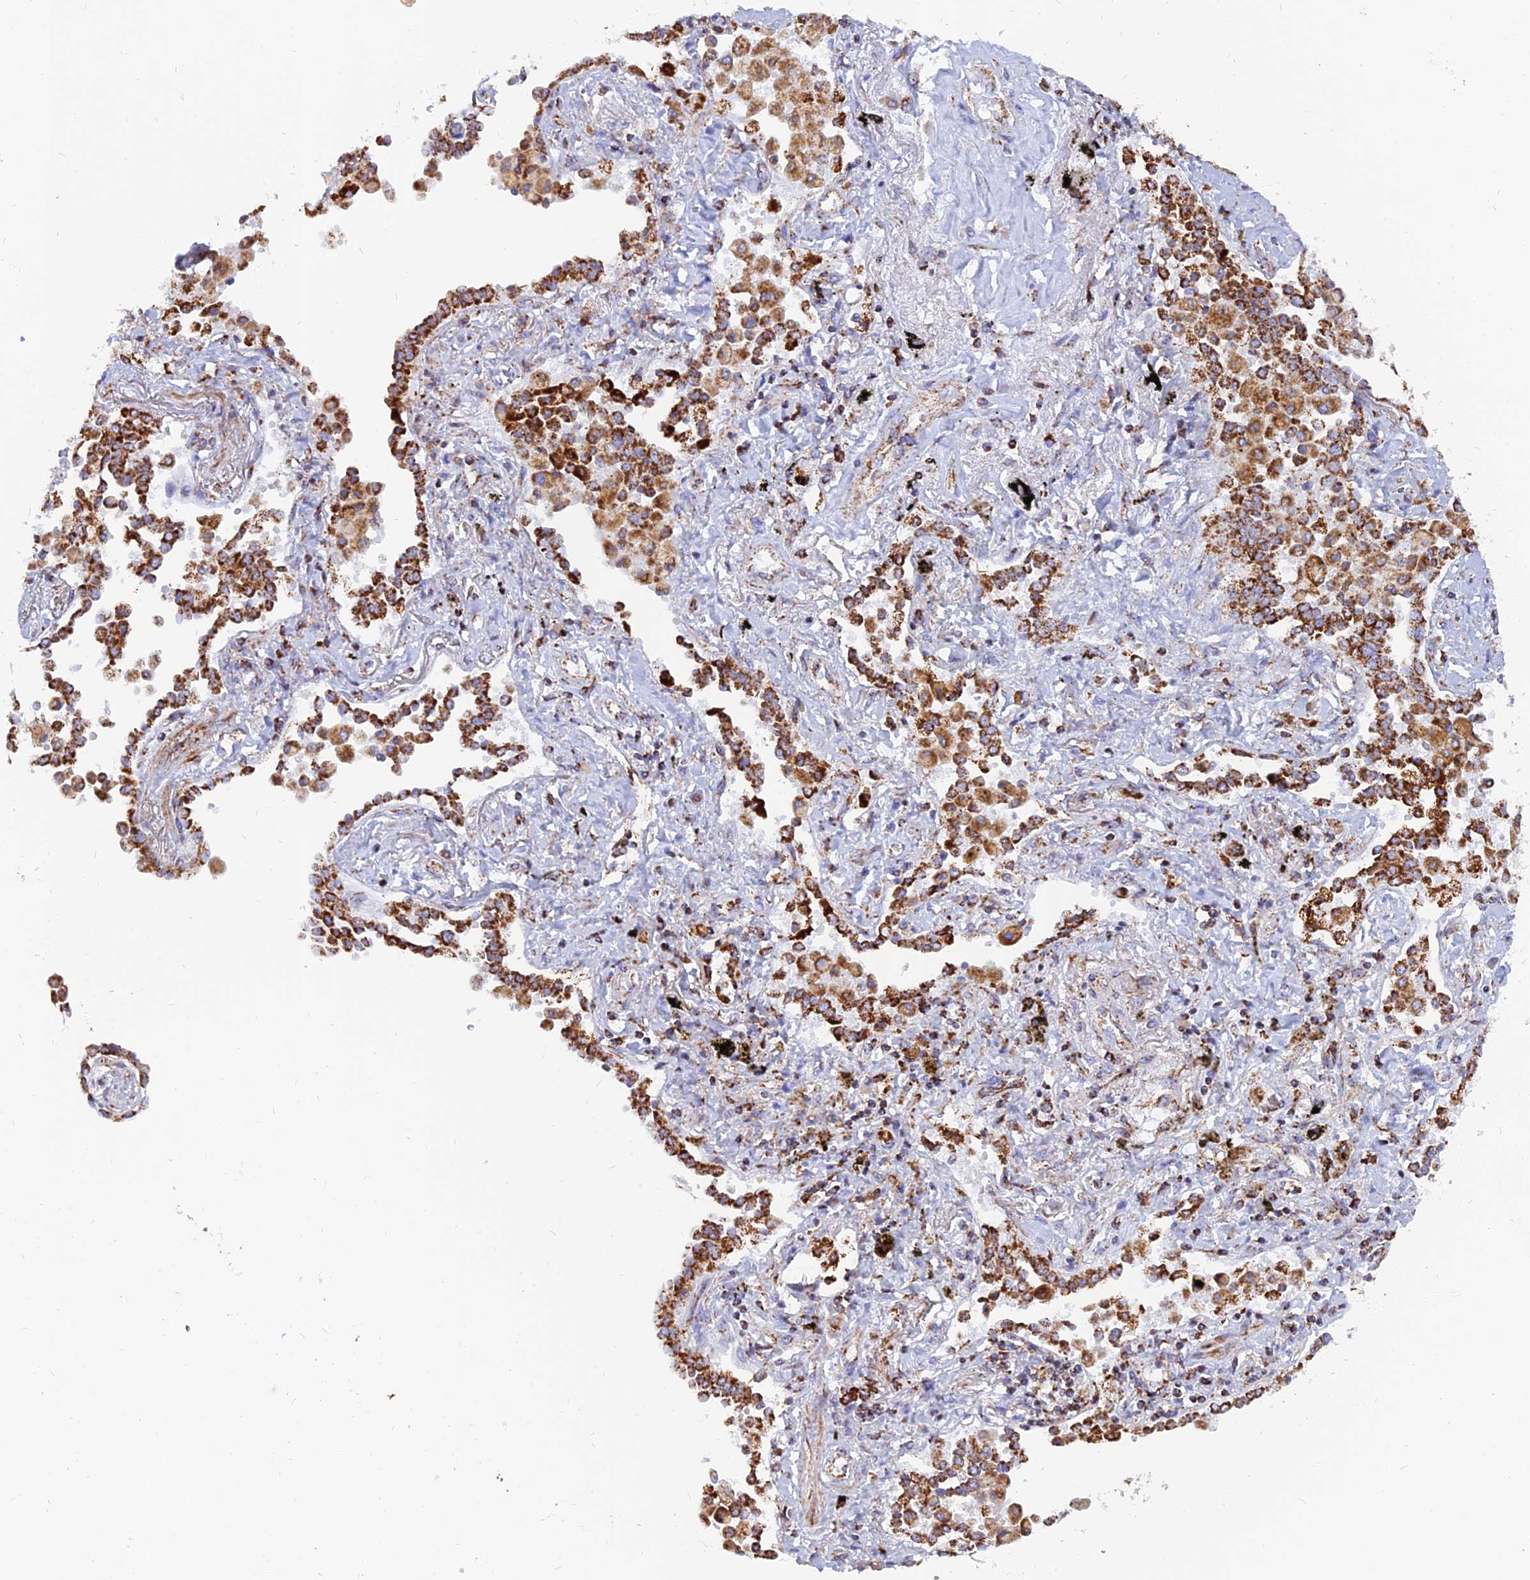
{"staining": {"intensity": "strong", "quantity": ">75%", "location": "cytoplasmic/membranous"}, "tissue": "lung cancer", "cell_type": "Tumor cells", "image_type": "cancer", "snomed": [{"axis": "morphology", "description": "Adenocarcinoma, NOS"}, {"axis": "topography", "description": "Lung"}], "caption": "The immunohistochemical stain shows strong cytoplasmic/membranous positivity in tumor cells of lung cancer tissue.", "gene": "NDUFB6", "patient": {"sex": "male", "age": 67}}